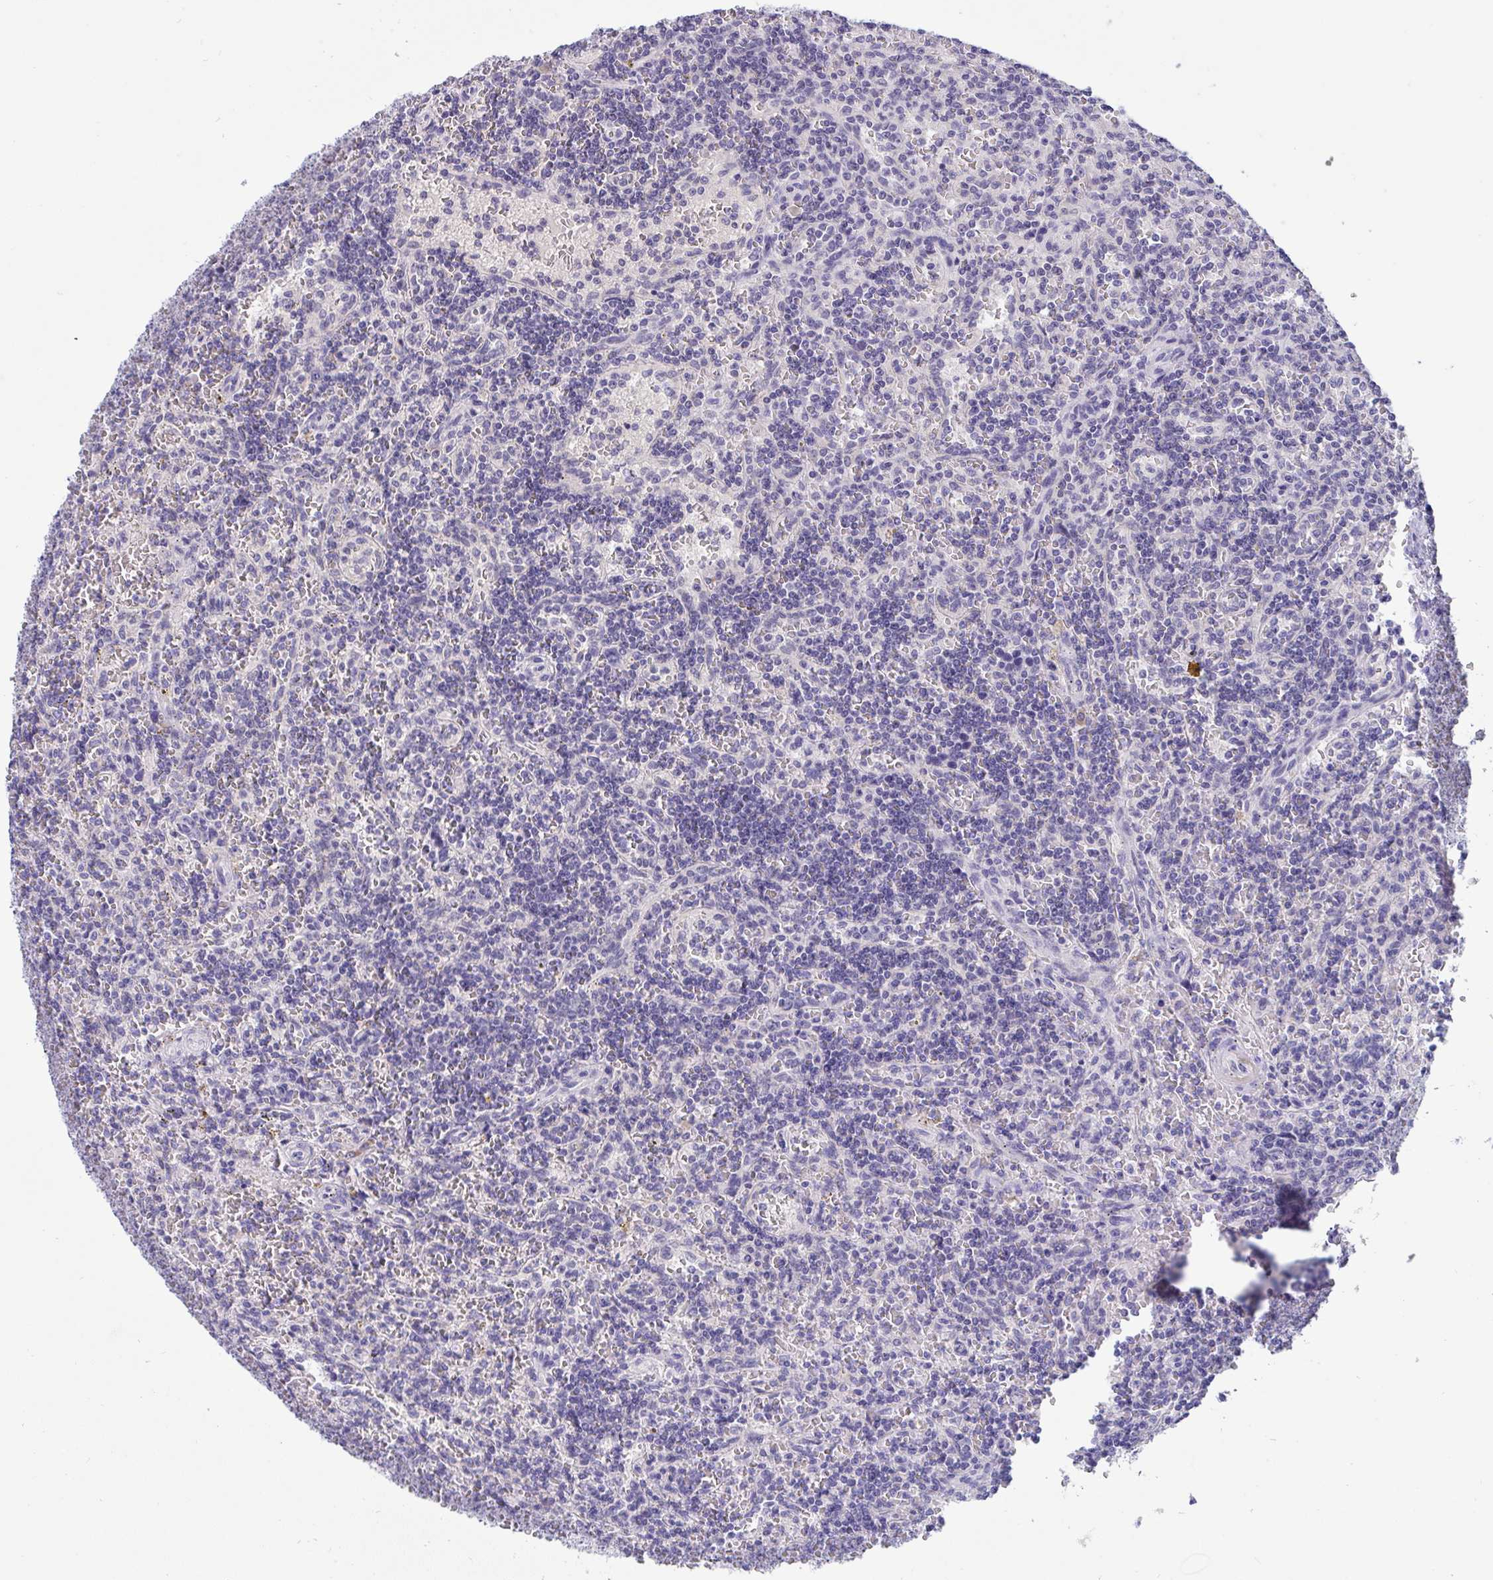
{"staining": {"intensity": "negative", "quantity": "none", "location": "none"}, "tissue": "lymphoma", "cell_type": "Tumor cells", "image_type": "cancer", "snomed": [{"axis": "morphology", "description": "Malignant lymphoma, non-Hodgkin's type, Low grade"}, {"axis": "topography", "description": "Spleen"}], "caption": "Immunohistochemical staining of human malignant lymphoma, non-Hodgkin's type (low-grade) reveals no significant staining in tumor cells.", "gene": "TMEM41A", "patient": {"sex": "male", "age": 73}}